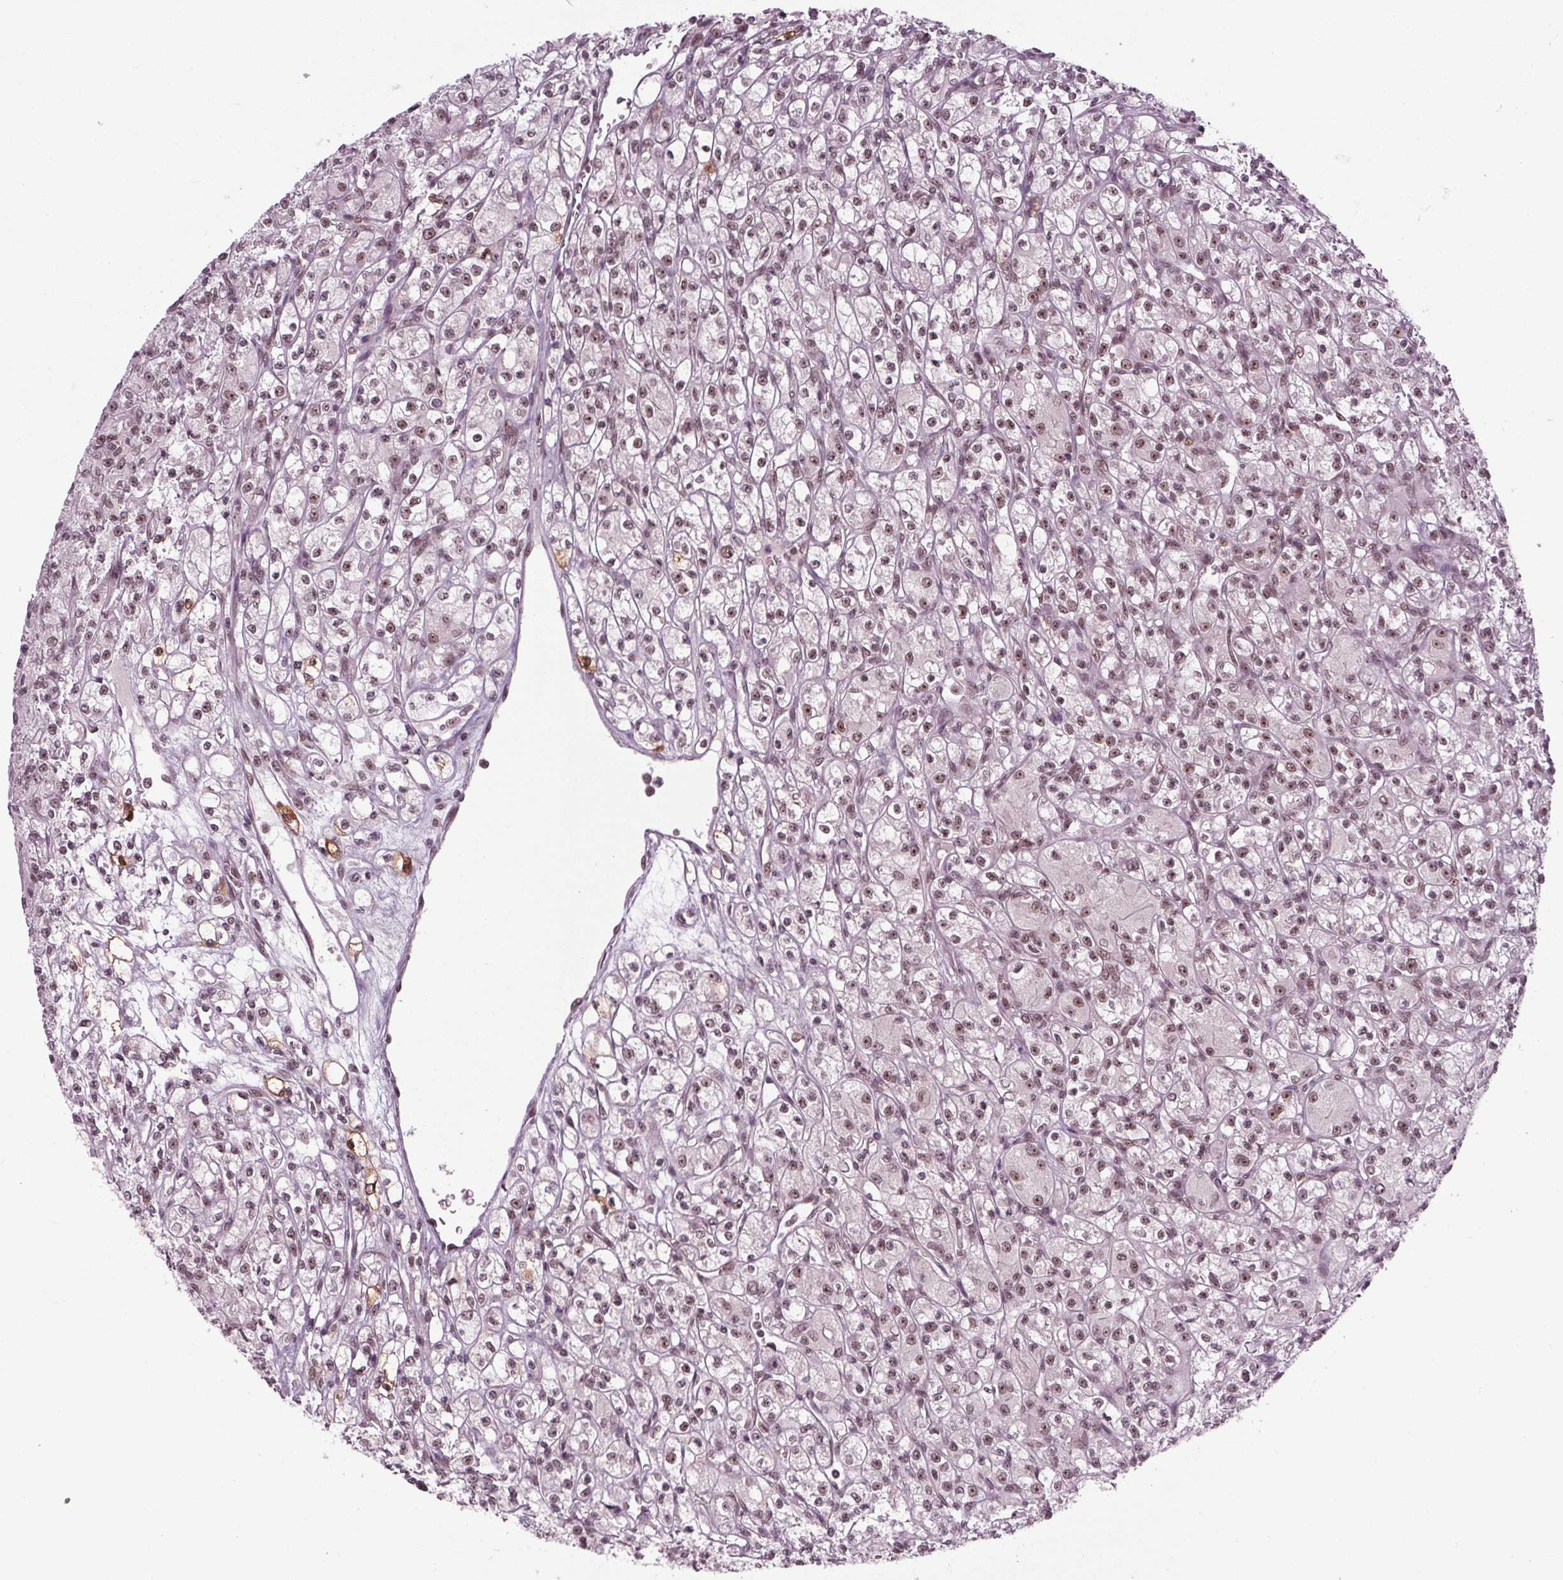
{"staining": {"intensity": "weak", "quantity": "25%-75%", "location": "nuclear"}, "tissue": "renal cancer", "cell_type": "Tumor cells", "image_type": "cancer", "snomed": [{"axis": "morphology", "description": "Adenocarcinoma, NOS"}, {"axis": "topography", "description": "Kidney"}], "caption": "This micrograph demonstrates immunohistochemistry (IHC) staining of human adenocarcinoma (renal), with low weak nuclear expression in about 25%-75% of tumor cells.", "gene": "DDX41", "patient": {"sex": "female", "age": 70}}